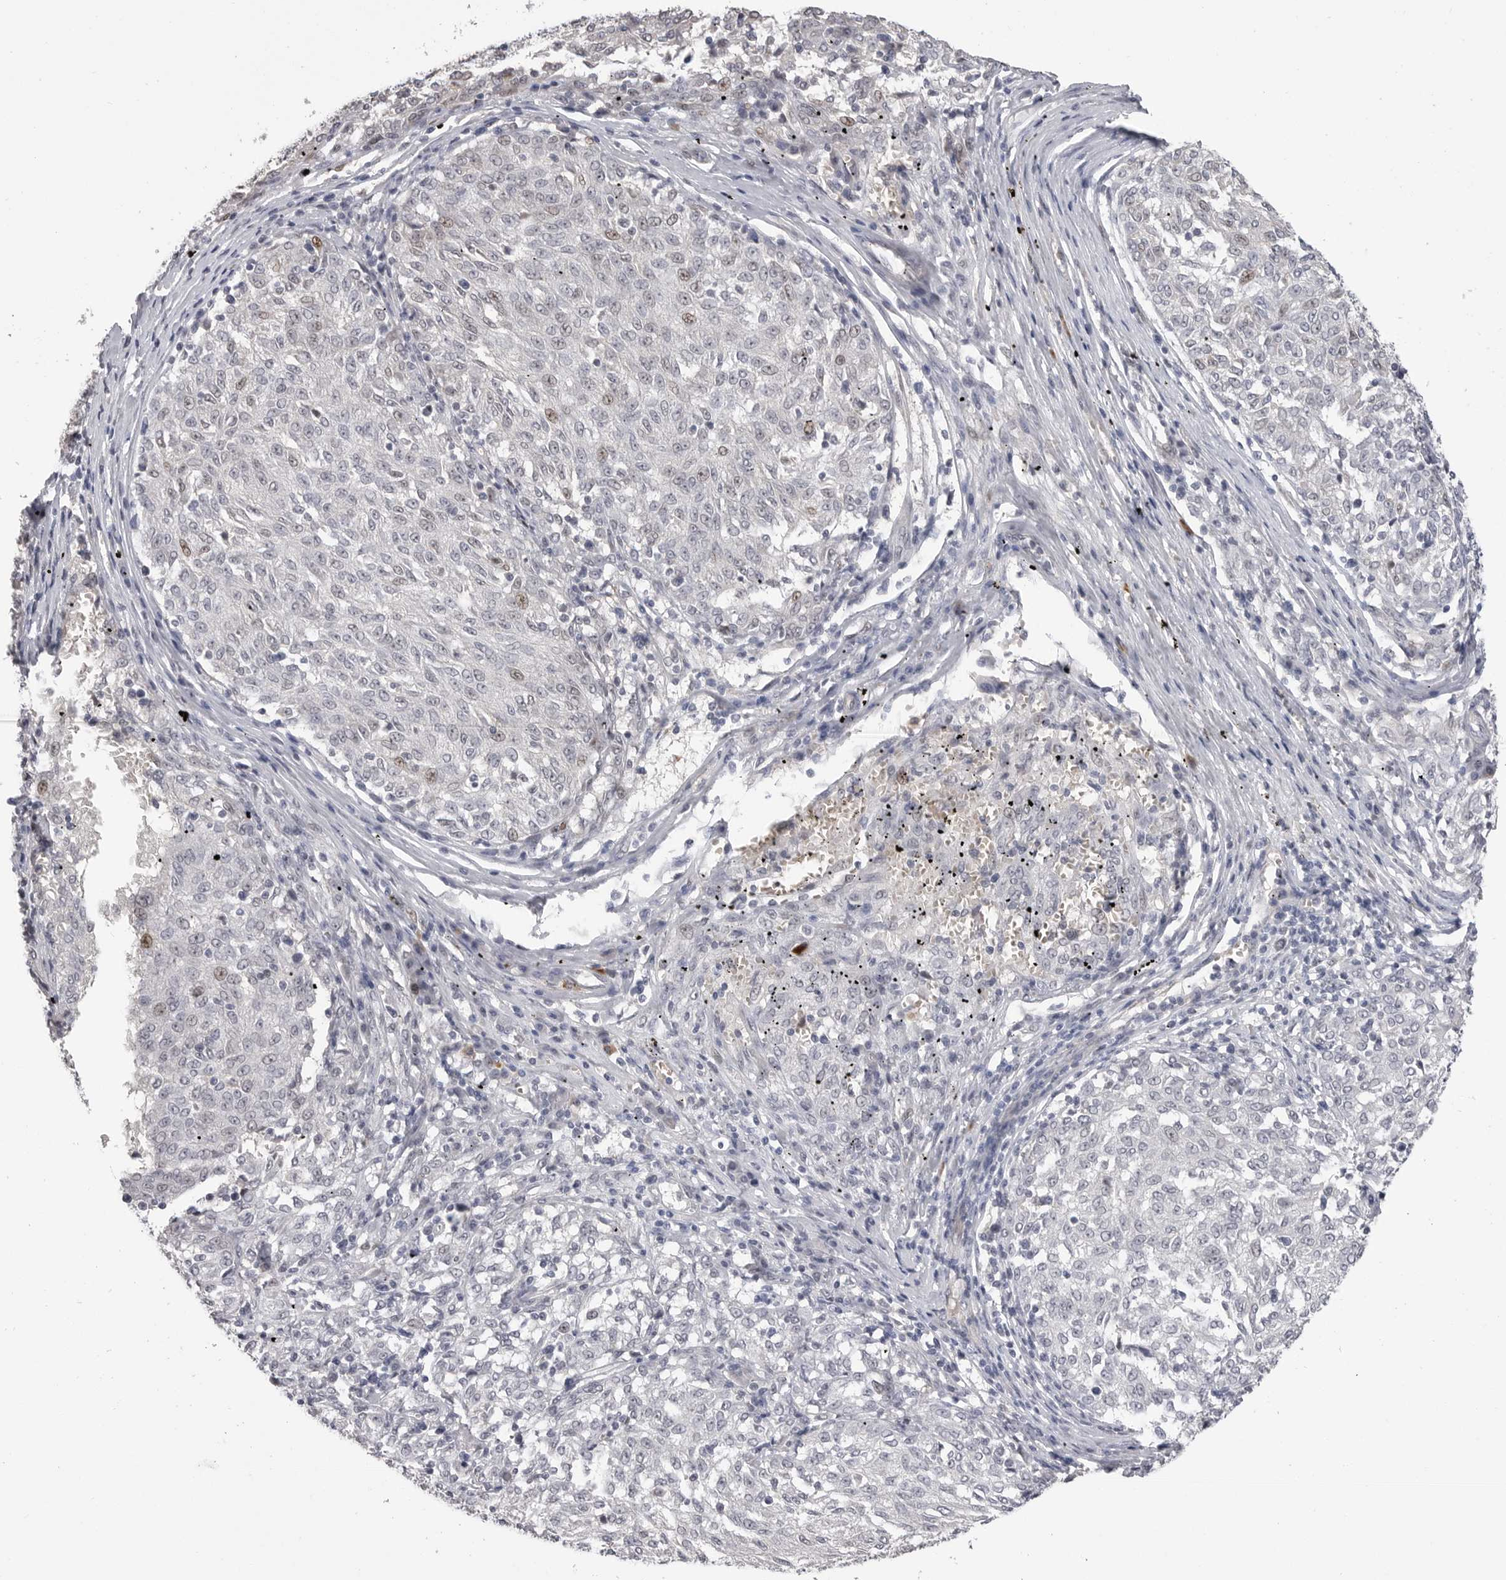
{"staining": {"intensity": "weak", "quantity": "<25%", "location": "nuclear"}, "tissue": "melanoma", "cell_type": "Tumor cells", "image_type": "cancer", "snomed": [{"axis": "morphology", "description": "Malignant melanoma, NOS"}, {"axis": "topography", "description": "Skin"}], "caption": "Tumor cells are negative for brown protein staining in melanoma.", "gene": "PLEKHF1", "patient": {"sex": "female", "age": 72}}